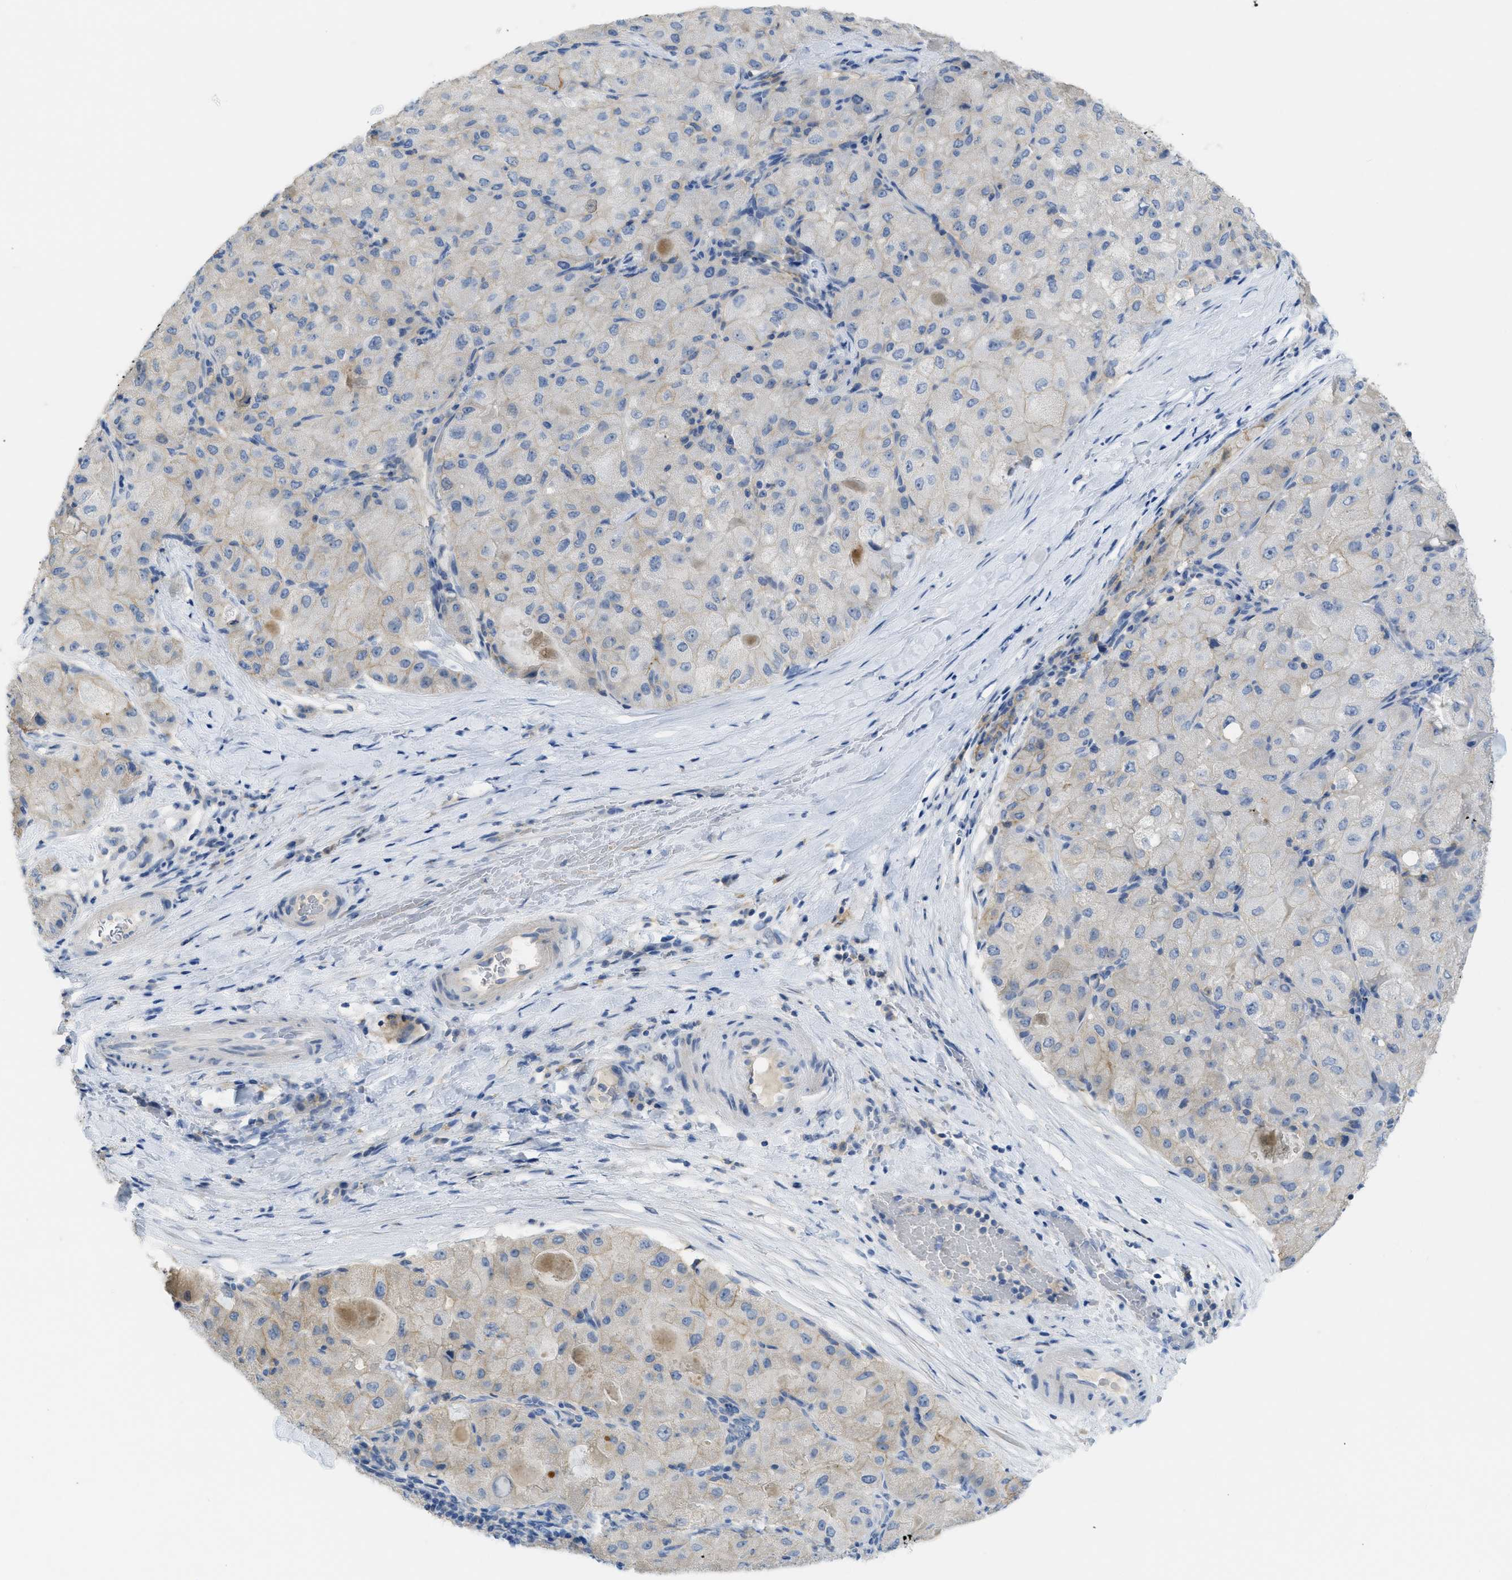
{"staining": {"intensity": "negative", "quantity": "none", "location": "none"}, "tissue": "liver cancer", "cell_type": "Tumor cells", "image_type": "cancer", "snomed": [{"axis": "morphology", "description": "Carcinoma, Hepatocellular, NOS"}, {"axis": "topography", "description": "Liver"}], "caption": "Immunohistochemical staining of human hepatocellular carcinoma (liver) reveals no significant staining in tumor cells.", "gene": "CNNM4", "patient": {"sex": "male", "age": 80}}